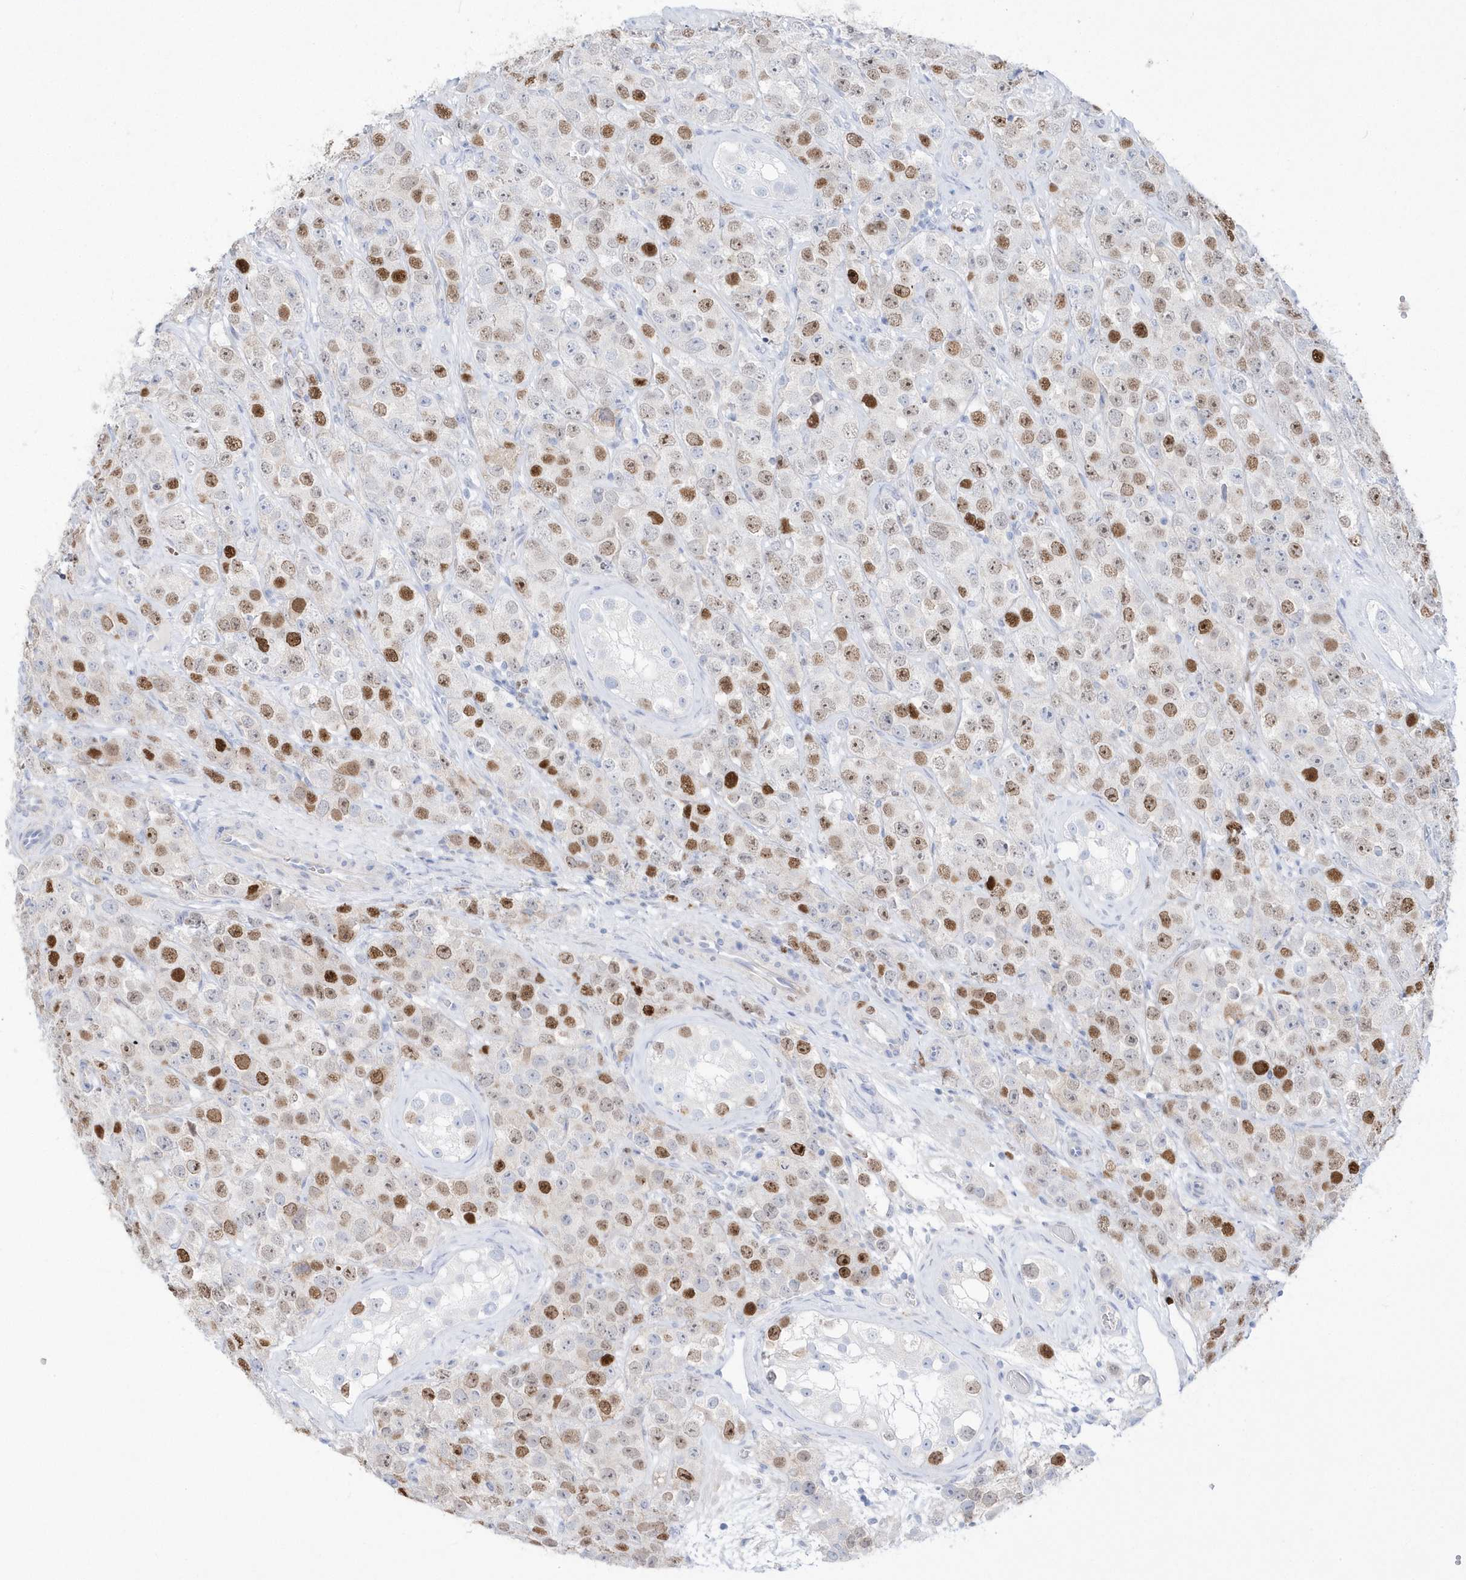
{"staining": {"intensity": "moderate", "quantity": "25%-75%", "location": "nuclear"}, "tissue": "testis cancer", "cell_type": "Tumor cells", "image_type": "cancer", "snomed": [{"axis": "morphology", "description": "Seminoma, NOS"}, {"axis": "topography", "description": "Testis"}], "caption": "Immunohistochemical staining of human testis cancer reveals moderate nuclear protein expression in approximately 25%-75% of tumor cells. Using DAB (brown) and hematoxylin (blue) stains, captured at high magnification using brightfield microscopy.", "gene": "TMCO6", "patient": {"sex": "male", "age": 28}}